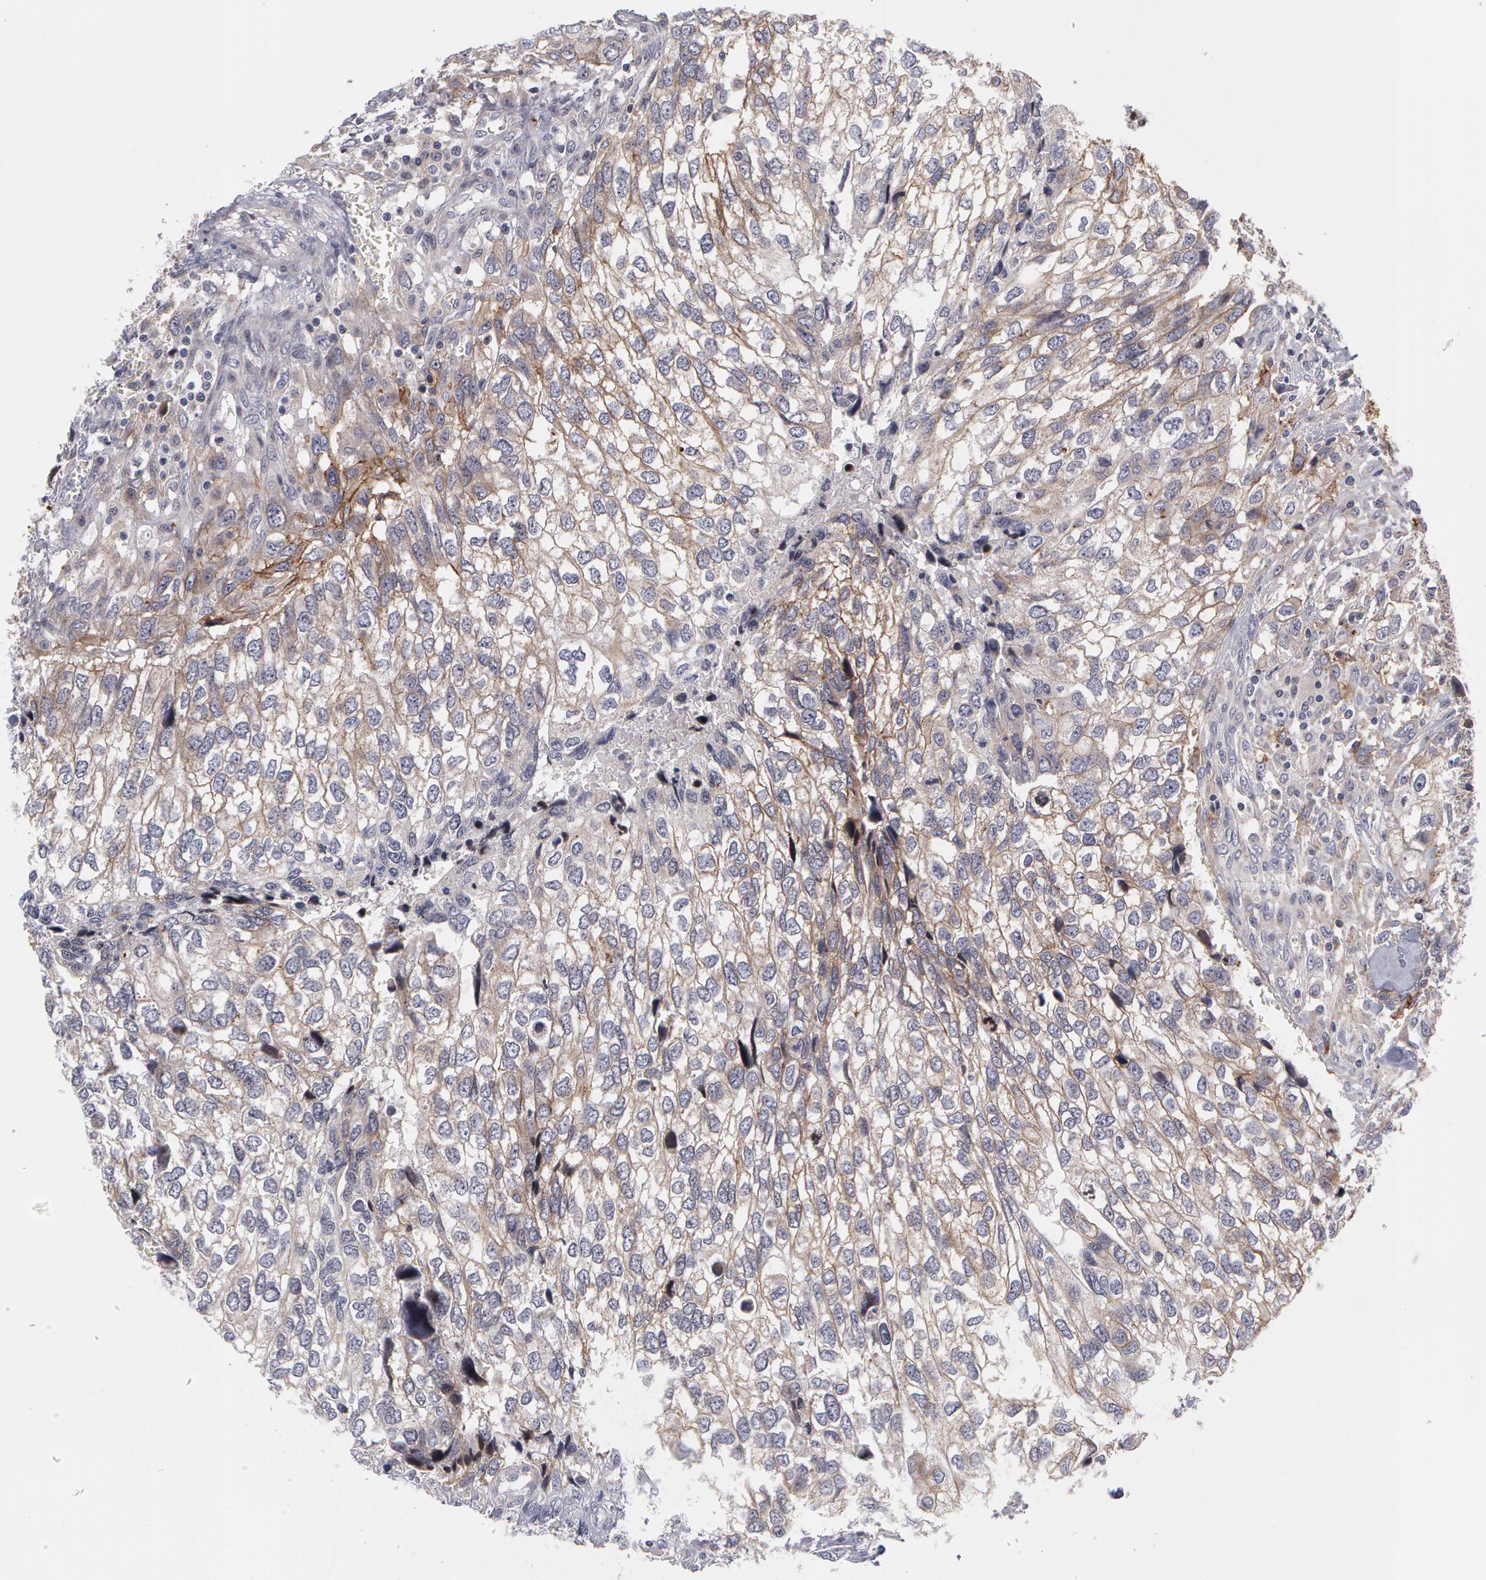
{"staining": {"intensity": "weak", "quantity": ">75%", "location": "cytoplasmic/membranous"}, "tissue": "breast cancer", "cell_type": "Tumor cells", "image_type": "cancer", "snomed": [{"axis": "morphology", "description": "Neoplasm, malignant, NOS"}, {"axis": "topography", "description": "Breast"}], "caption": "High-magnification brightfield microscopy of breast cancer stained with DAB (3,3'-diaminobenzidine) (brown) and counterstained with hematoxylin (blue). tumor cells exhibit weak cytoplasmic/membranous expression is present in about>75% of cells. The staining was performed using DAB, with brown indicating positive protein expression. Nuclei are stained blue with hematoxylin.", "gene": "ERBB2", "patient": {"sex": "female", "age": 50}}